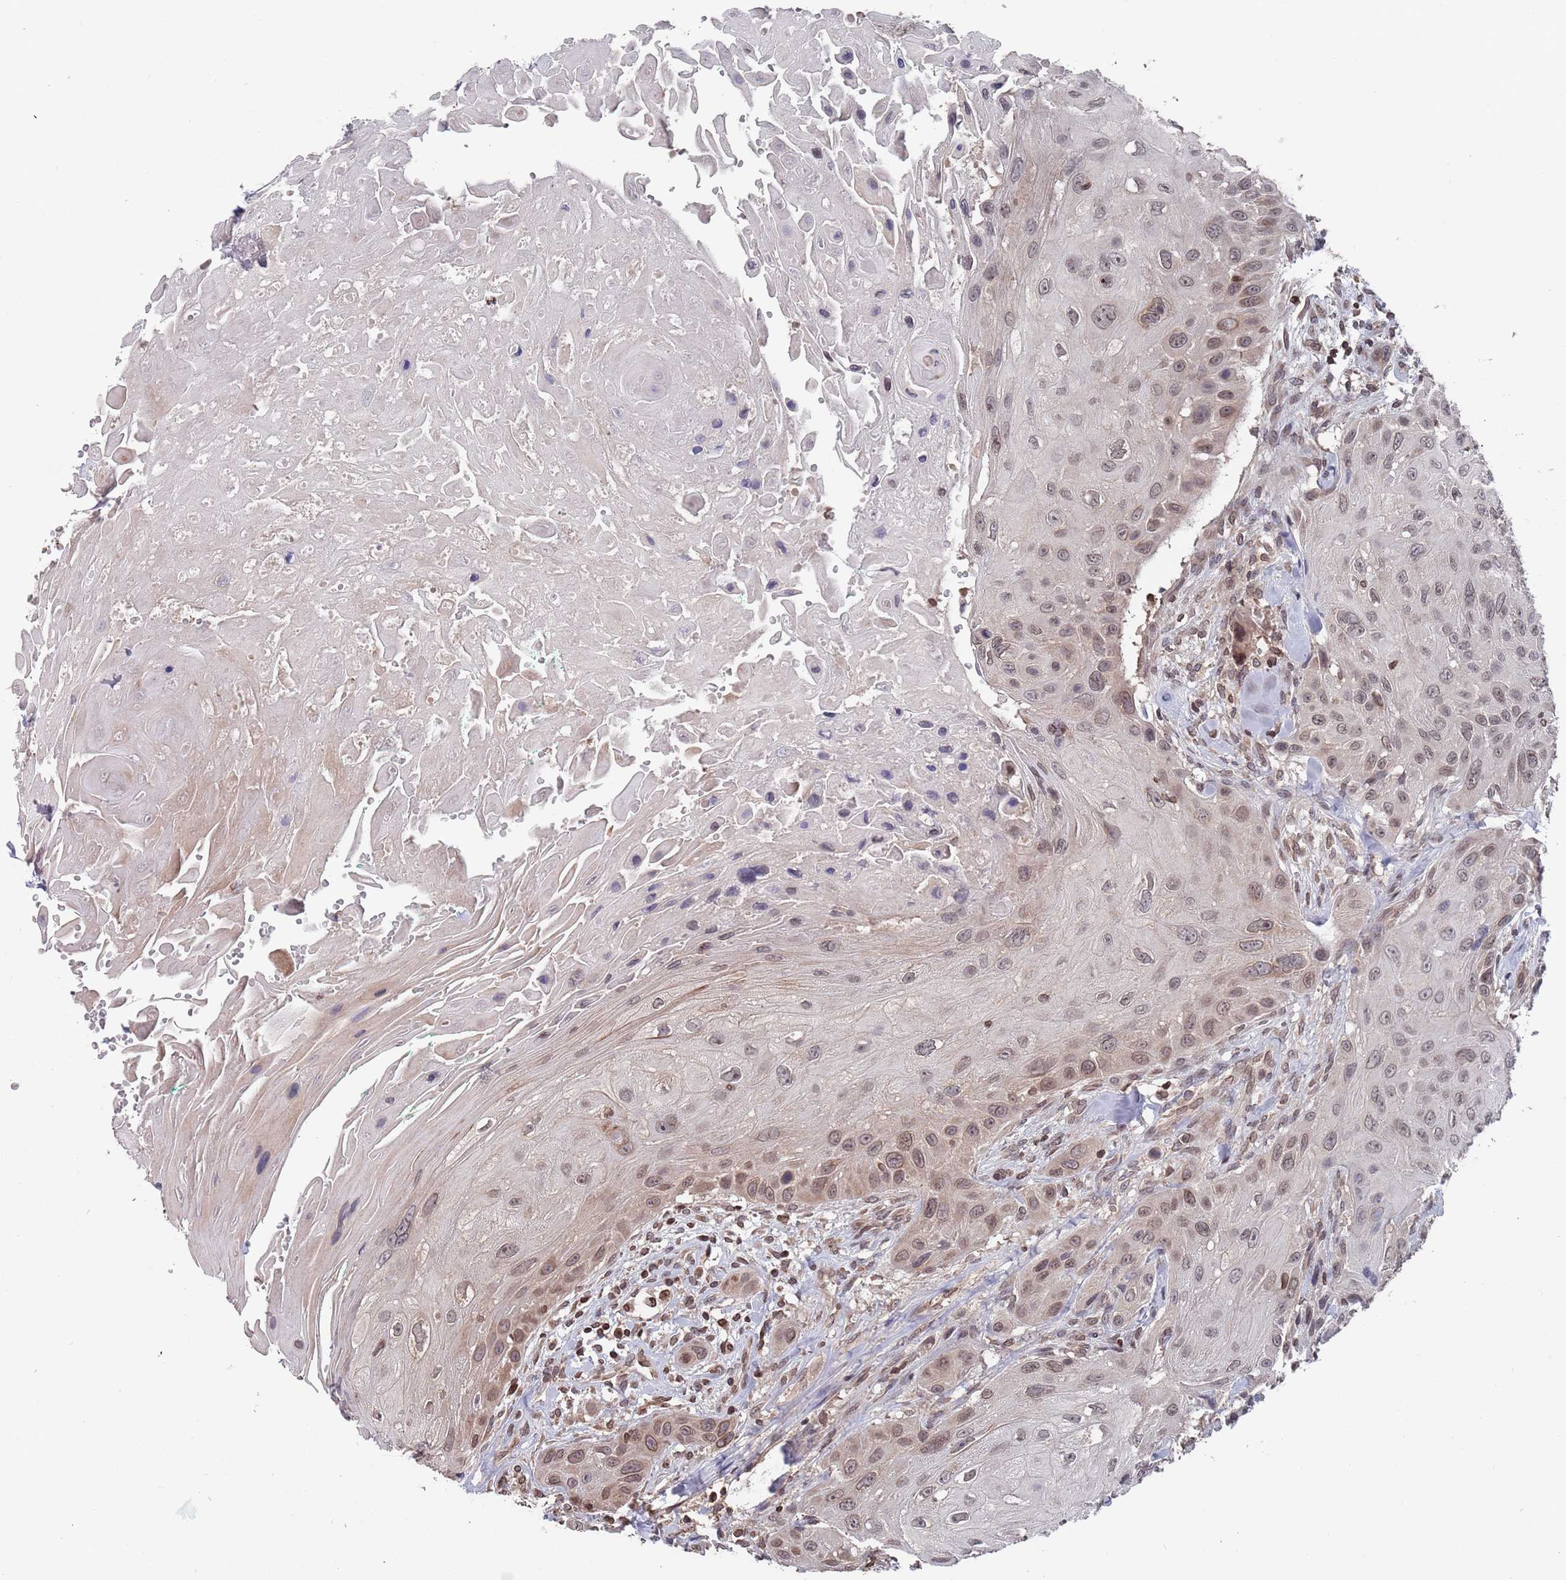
{"staining": {"intensity": "moderate", "quantity": "25%-75%", "location": "nuclear"}, "tissue": "head and neck cancer", "cell_type": "Tumor cells", "image_type": "cancer", "snomed": [{"axis": "morphology", "description": "Squamous cell carcinoma, NOS"}, {"axis": "topography", "description": "Head-Neck"}], "caption": "The image exhibits staining of head and neck cancer, revealing moderate nuclear protein positivity (brown color) within tumor cells. The protein is shown in brown color, while the nuclei are stained blue.", "gene": "SDHAF3", "patient": {"sex": "male", "age": 81}}